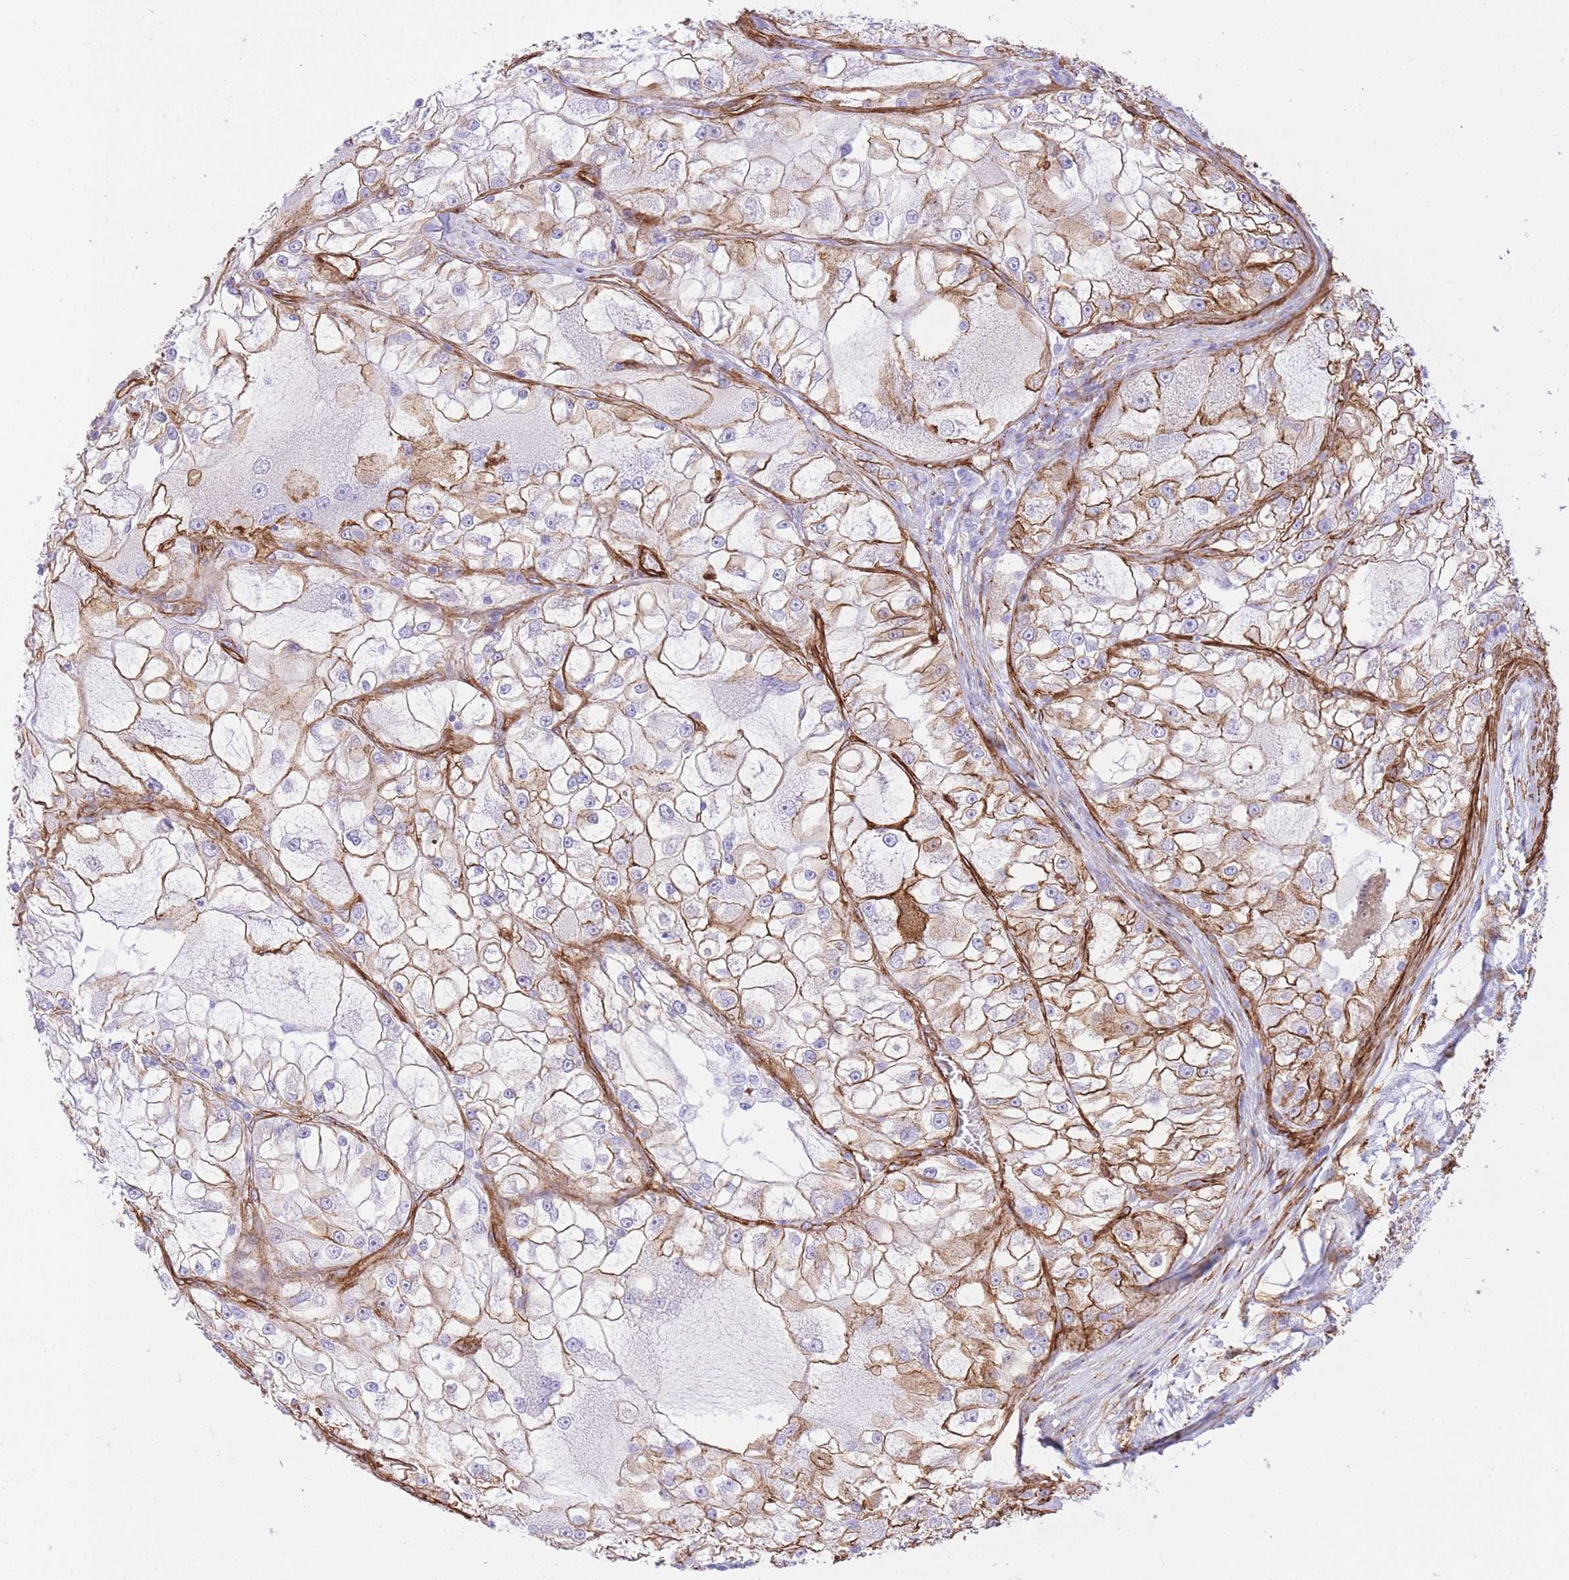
{"staining": {"intensity": "weak", "quantity": "<25%", "location": "cytoplasmic/membranous"}, "tissue": "renal cancer", "cell_type": "Tumor cells", "image_type": "cancer", "snomed": [{"axis": "morphology", "description": "Adenocarcinoma, NOS"}, {"axis": "topography", "description": "Kidney"}], "caption": "Micrograph shows no significant protein expression in tumor cells of renal cancer (adenocarcinoma).", "gene": "CAVIN1", "patient": {"sex": "female", "age": 72}}